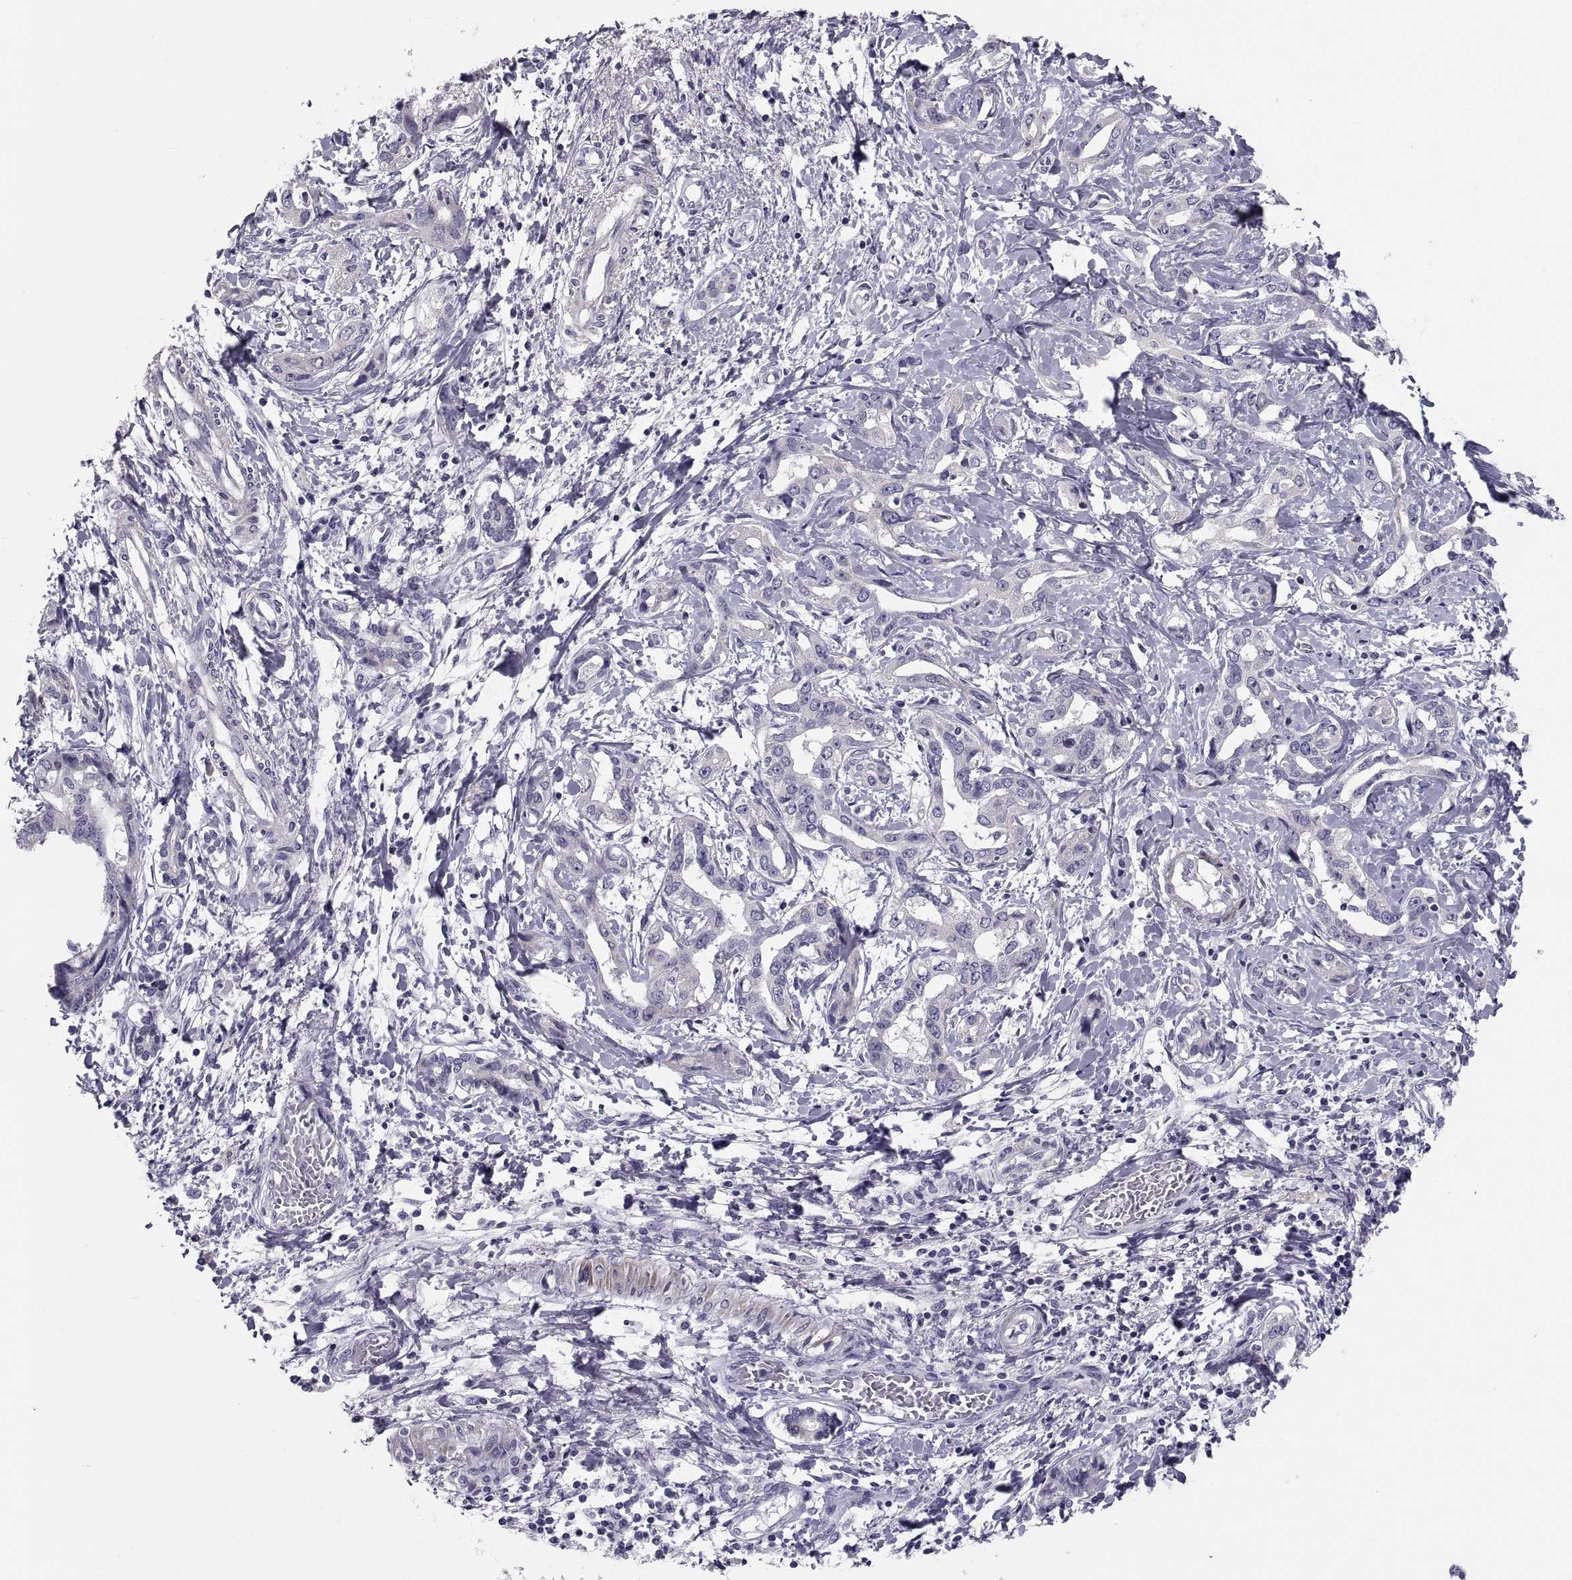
{"staining": {"intensity": "negative", "quantity": "none", "location": "none"}, "tissue": "liver cancer", "cell_type": "Tumor cells", "image_type": "cancer", "snomed": [{"axis": "morphology", "description": "Cholangiocarcinoma"}, {"axis": "topography", "description": "Liver"}], "caption": "Liver cancer was stained to show a protein in brown. There is no significant expression in tumor cells.", "gene": "PDZRN4", "patient": {"sex": "male", "age": 59}}